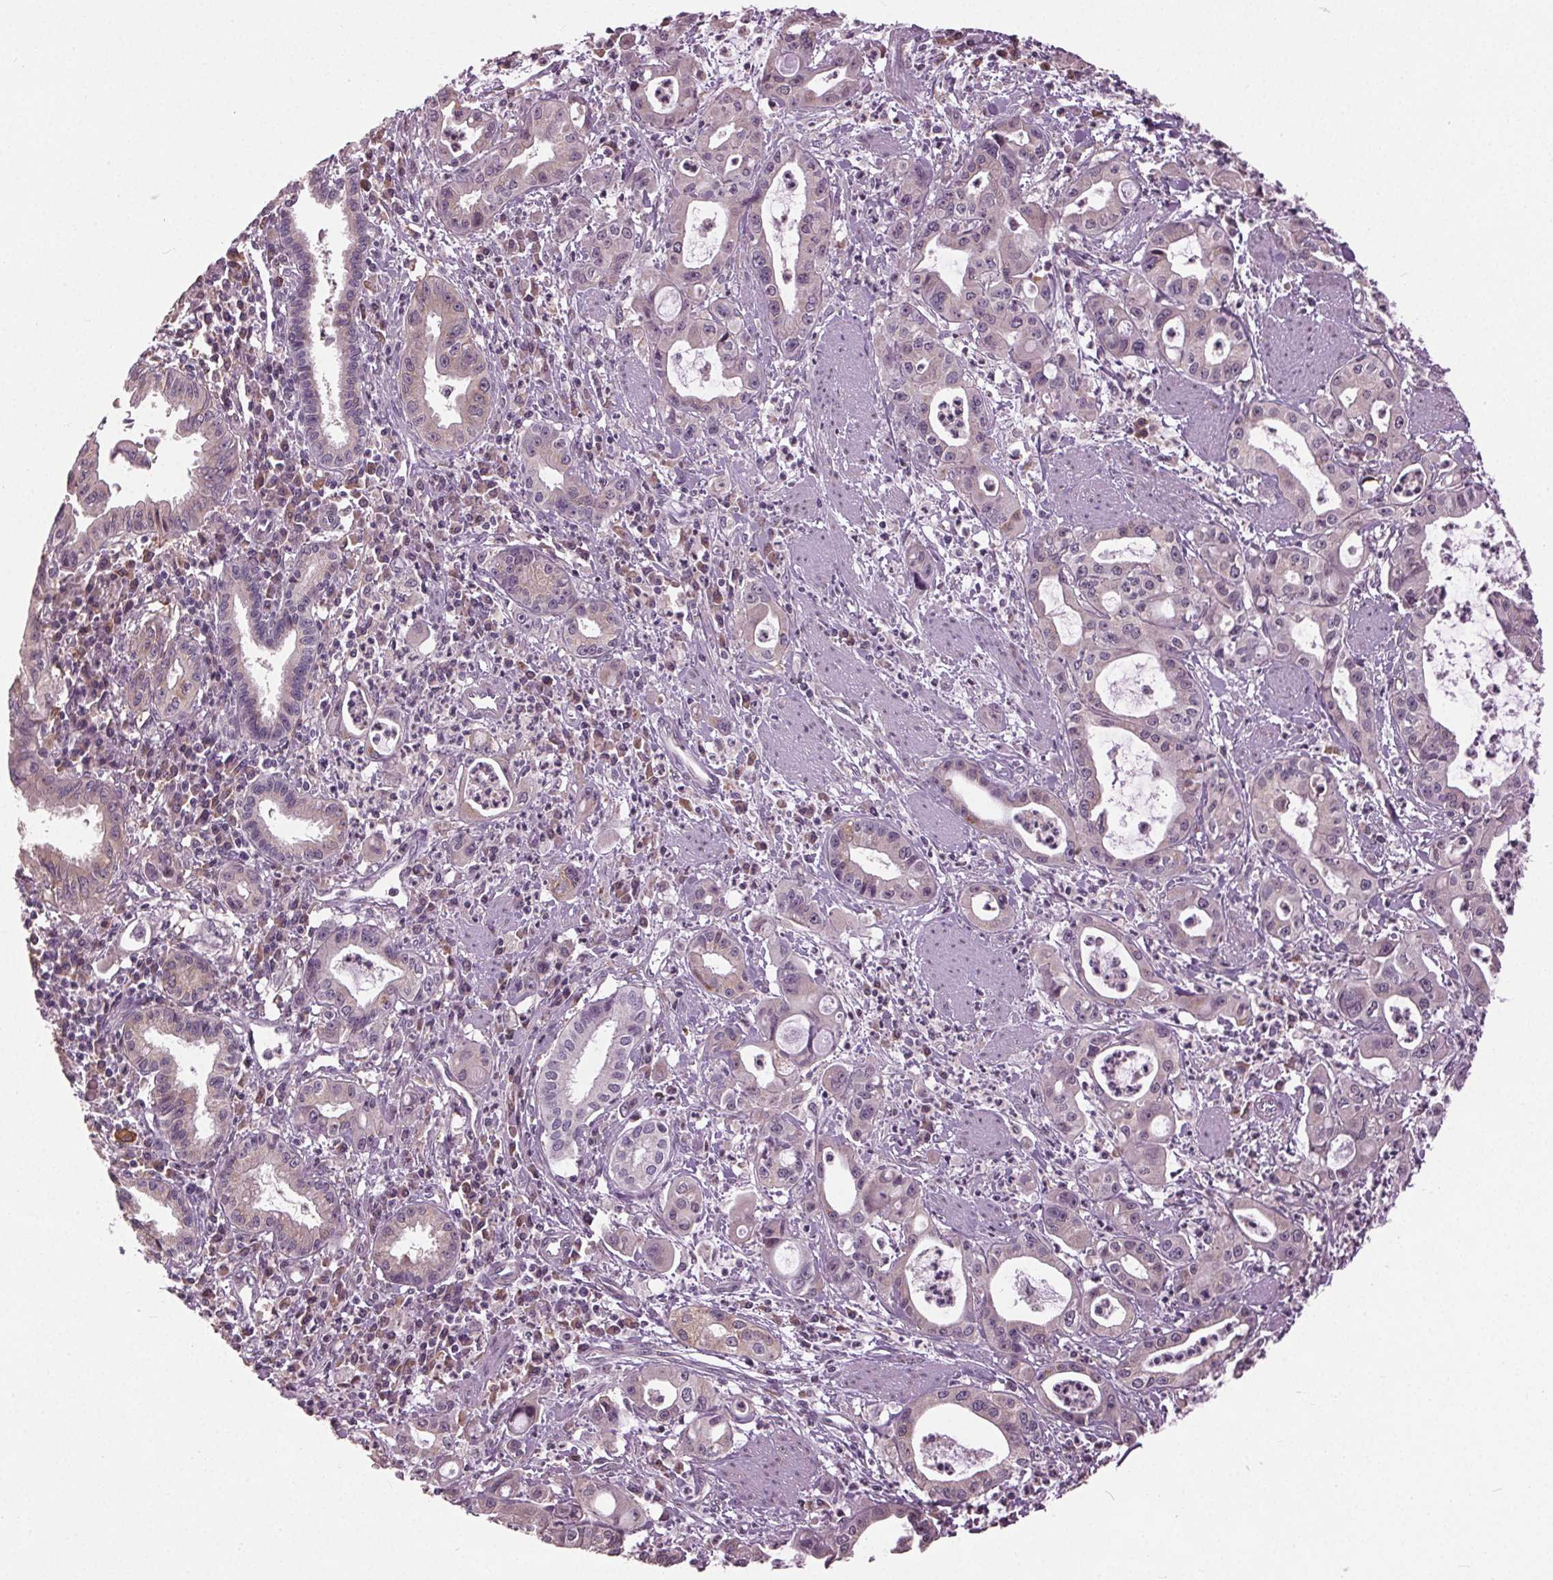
{"staining": {"intensity": "negative", "quantity": "none", "location": "none"}, "tissue": "pancreatic cancer", "cell_type": "Tumor cells", "image_type": "cancer", "snomed": [{"axis": "morphology", "description": "Adenocarcinoma, NOS"}, {"axis": "topography", "description": "Pancreas"}], "caption": "The immunohistochemistry (IHC) micrograph has no significant positivity in tumor cells of pancreatic cancer (adenocarcinoma) tissue.", "gene": "BSDC1", "patient": {"sex": "male", "age": 72}}